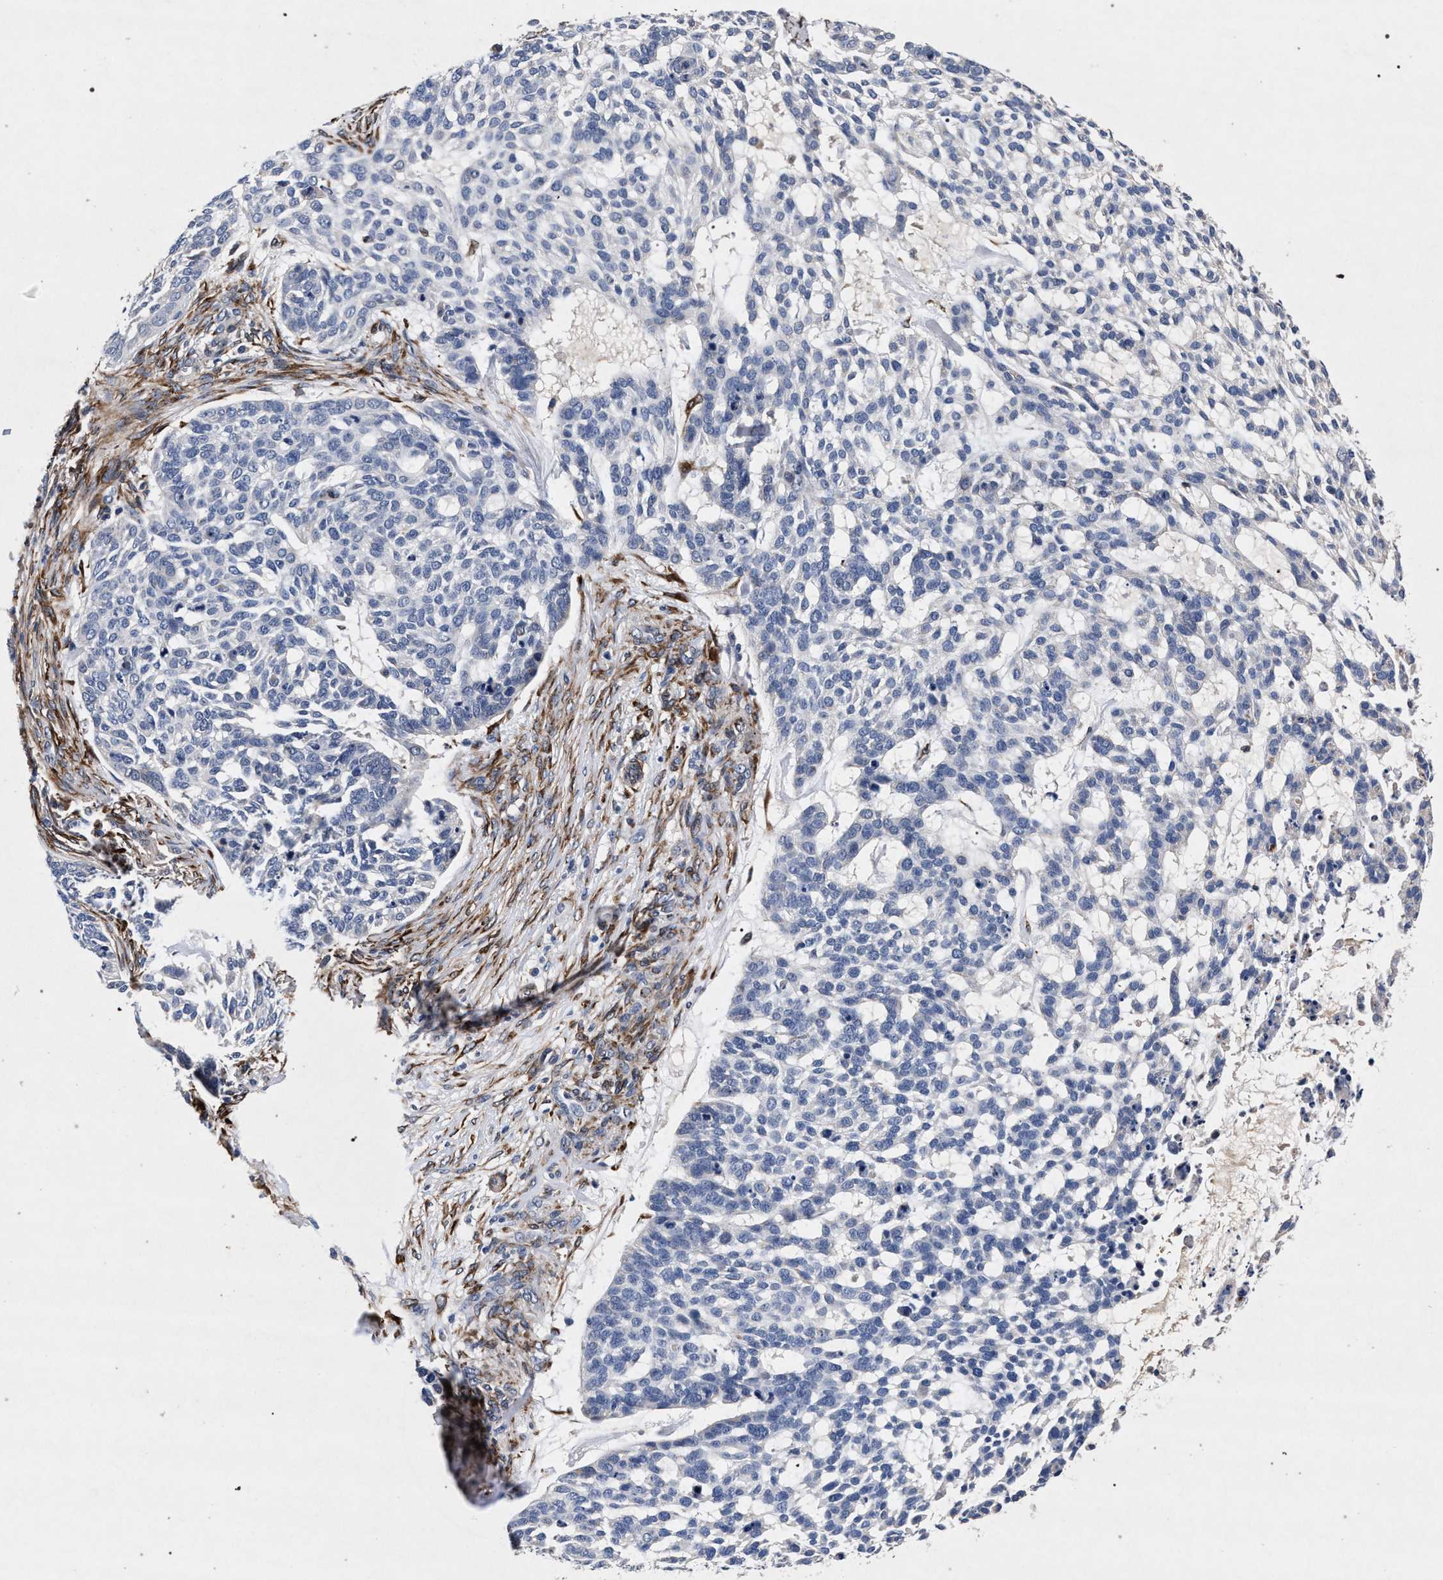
{"staining": {"intensity": "negative", "quantity": "none", "location": "none"}, "tissue": "skin cancer", "cell_type": "Tumor cells", "image_type": "cancer", "snomed": [{"axis": "morphology", "description": "Basal cell carcinoma"}, {"axis": "topography", "description": "Skin"}], "caption": "Immunohistochemistry micrograph of neoplastic tissue: skin cancer stained with DAB shows no significant protein staining in tumor cells. The staining was performed using DAB to visualize the protein expression in brown, while the nuclei were stained in blue with hematoxylin (Magnification: 20x).", "gene": "NEK7", "patient": {"sex": "female", "age": 64}}